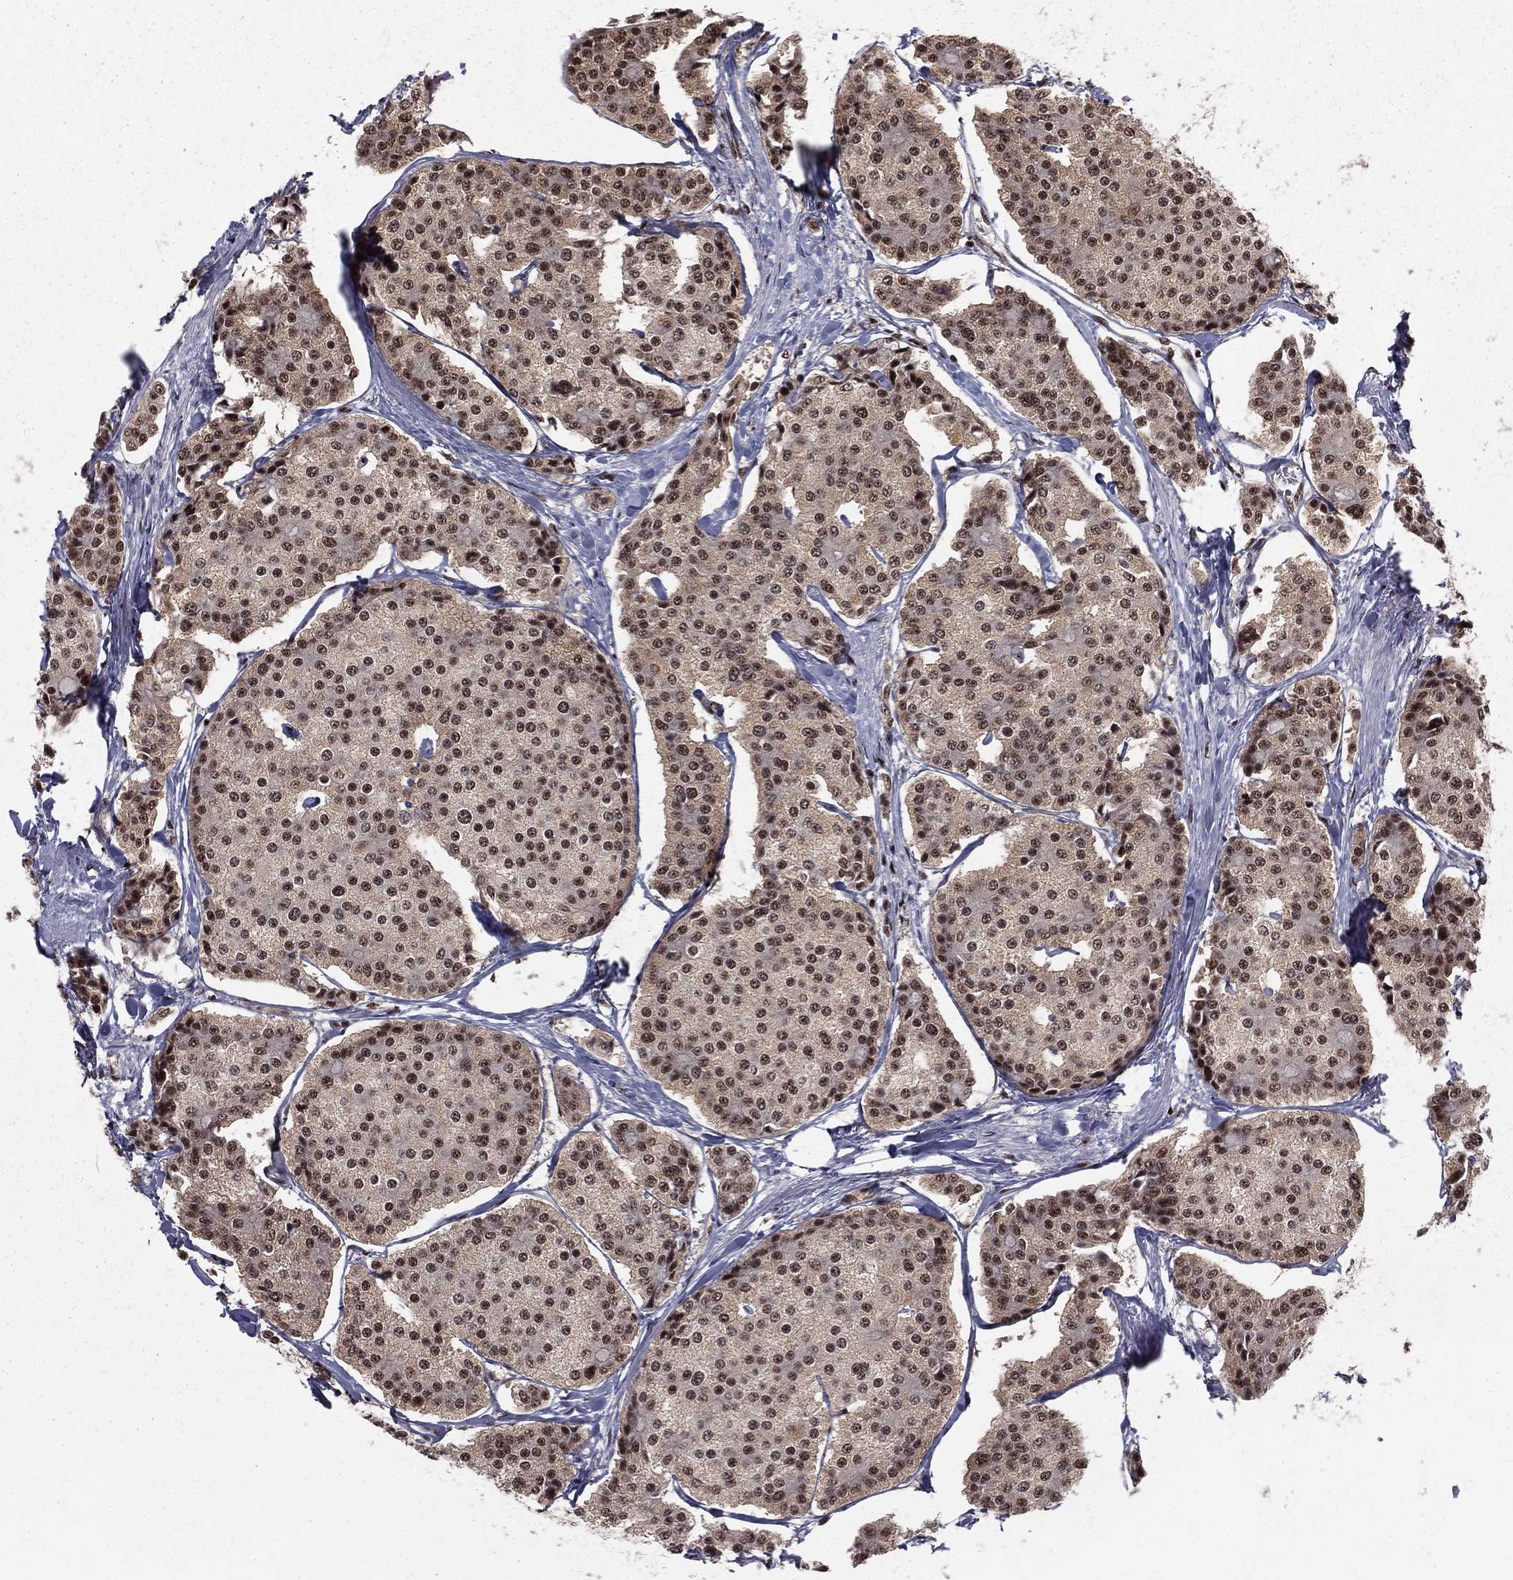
{"staining": {"intensity": "moderate", "quantity": ">75%", "location": "cytoplasmic/membranous"}, "tissue": "carcinoid", "cell_type": "Tumor cells", "image_type": "cancer", "snomed": [{"axis": "morphology", "description": "Carcinoid, malignant, NOS"}, {"axis": "topography", "description": "Small intestine"}], "caption": "Moderate cytoplasmic/membranous protein staining is present in approximately >75% of tumor cells in carcinoid (malignant). The protein of interest is stained brown, and the nuclei are stained in blue (DAB IHC with brightfield microscopy, high magnification).", "gene": "NFYB", "patient": {"sex": "female", "age": 65}}